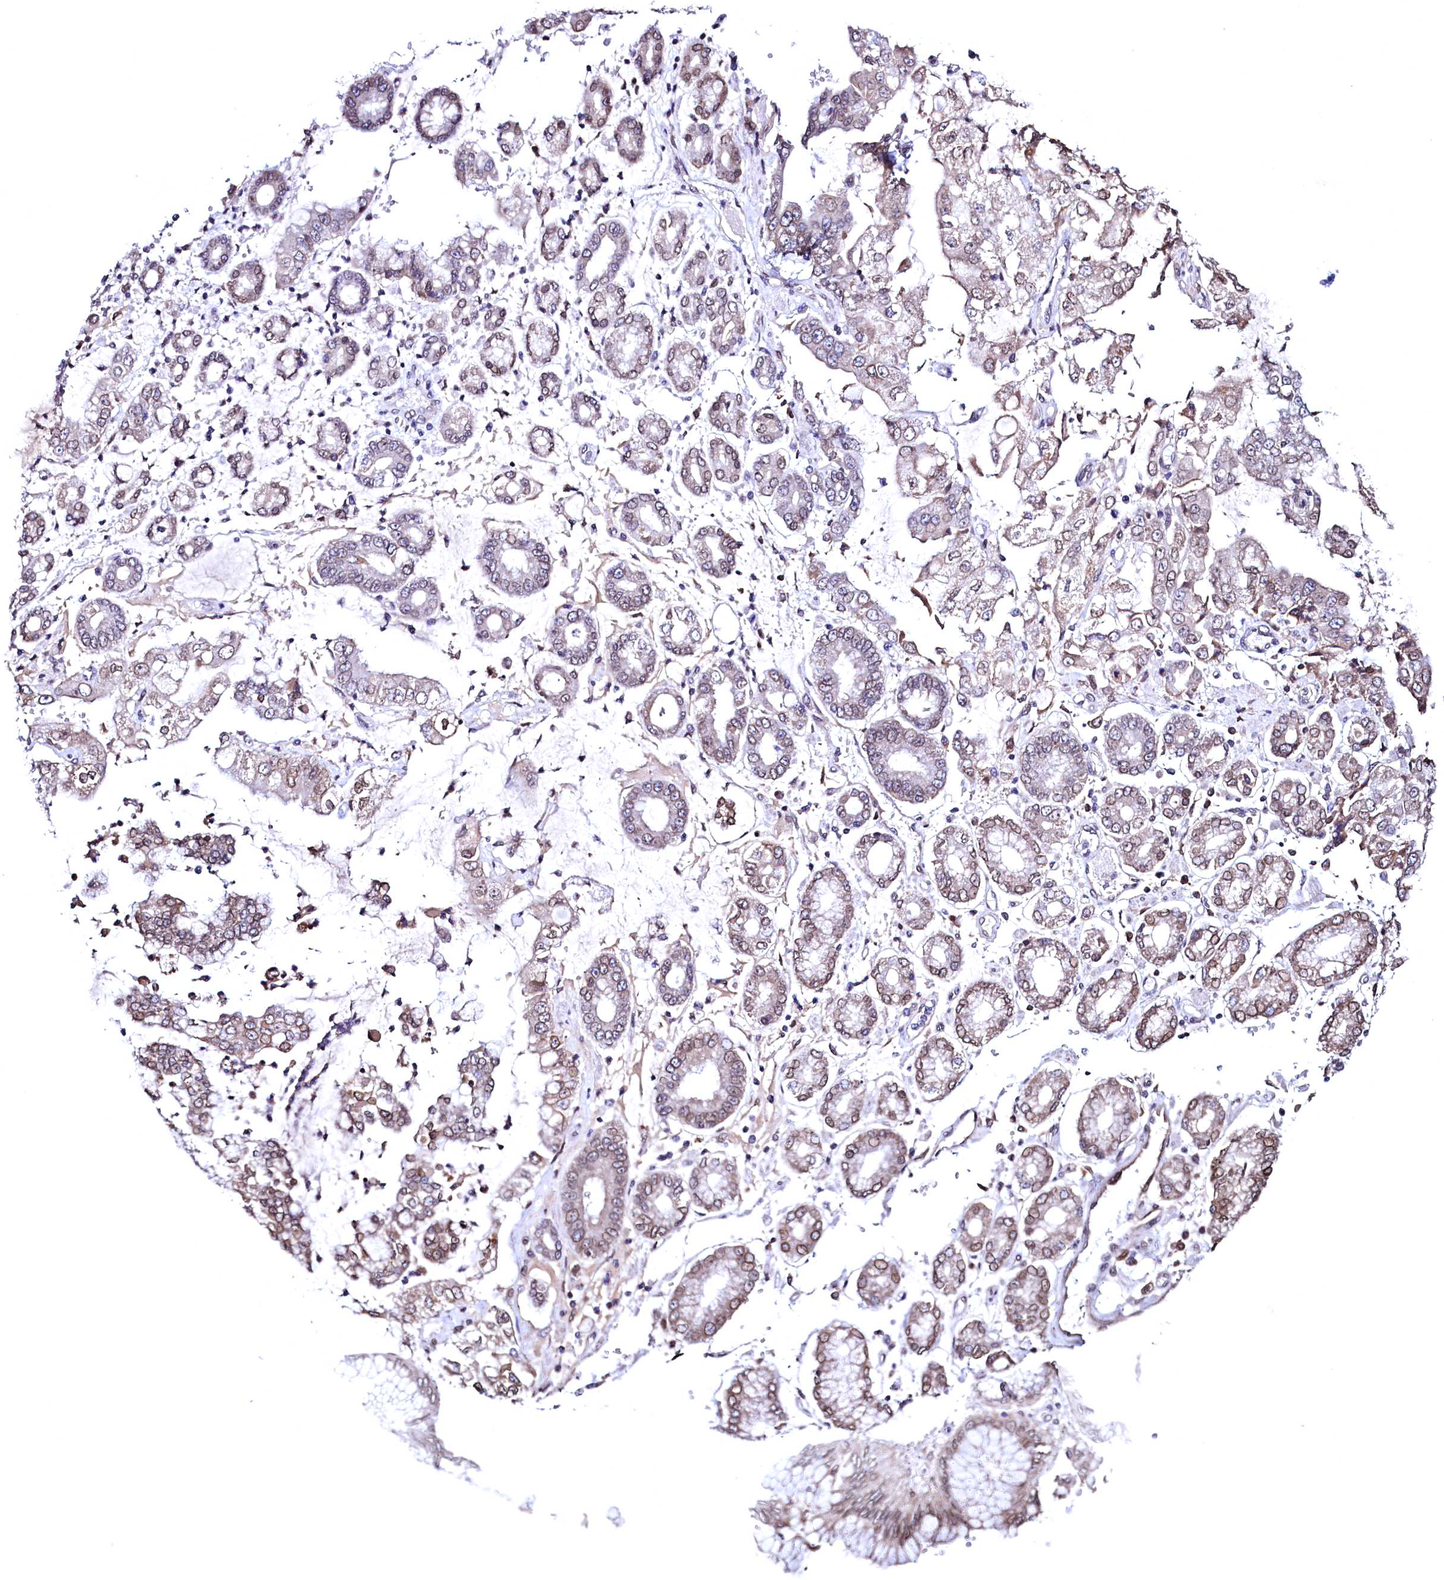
{"staining": {"intensity": "moderate", "quantity": "<25%", "location": "cytoplasmic/membranous,nuclear"}, "tissue": "stomach cancer", "cell_type": "Tumor cells", "image_type": "cancer", "snomed": [{"axis": "morphology", "description": "Adenocarcinoma, NOS"}, {"axis": "topography", "description": "Stomach"}], "caption": "Tumor cells show moderate cytoplasmic/membranous and nuclear positivity in approximately <25% of cells in stomach cancer (adenocarcinoma).", "gene": "HAND1", "patient": {"sex": "male", "age": 76}}